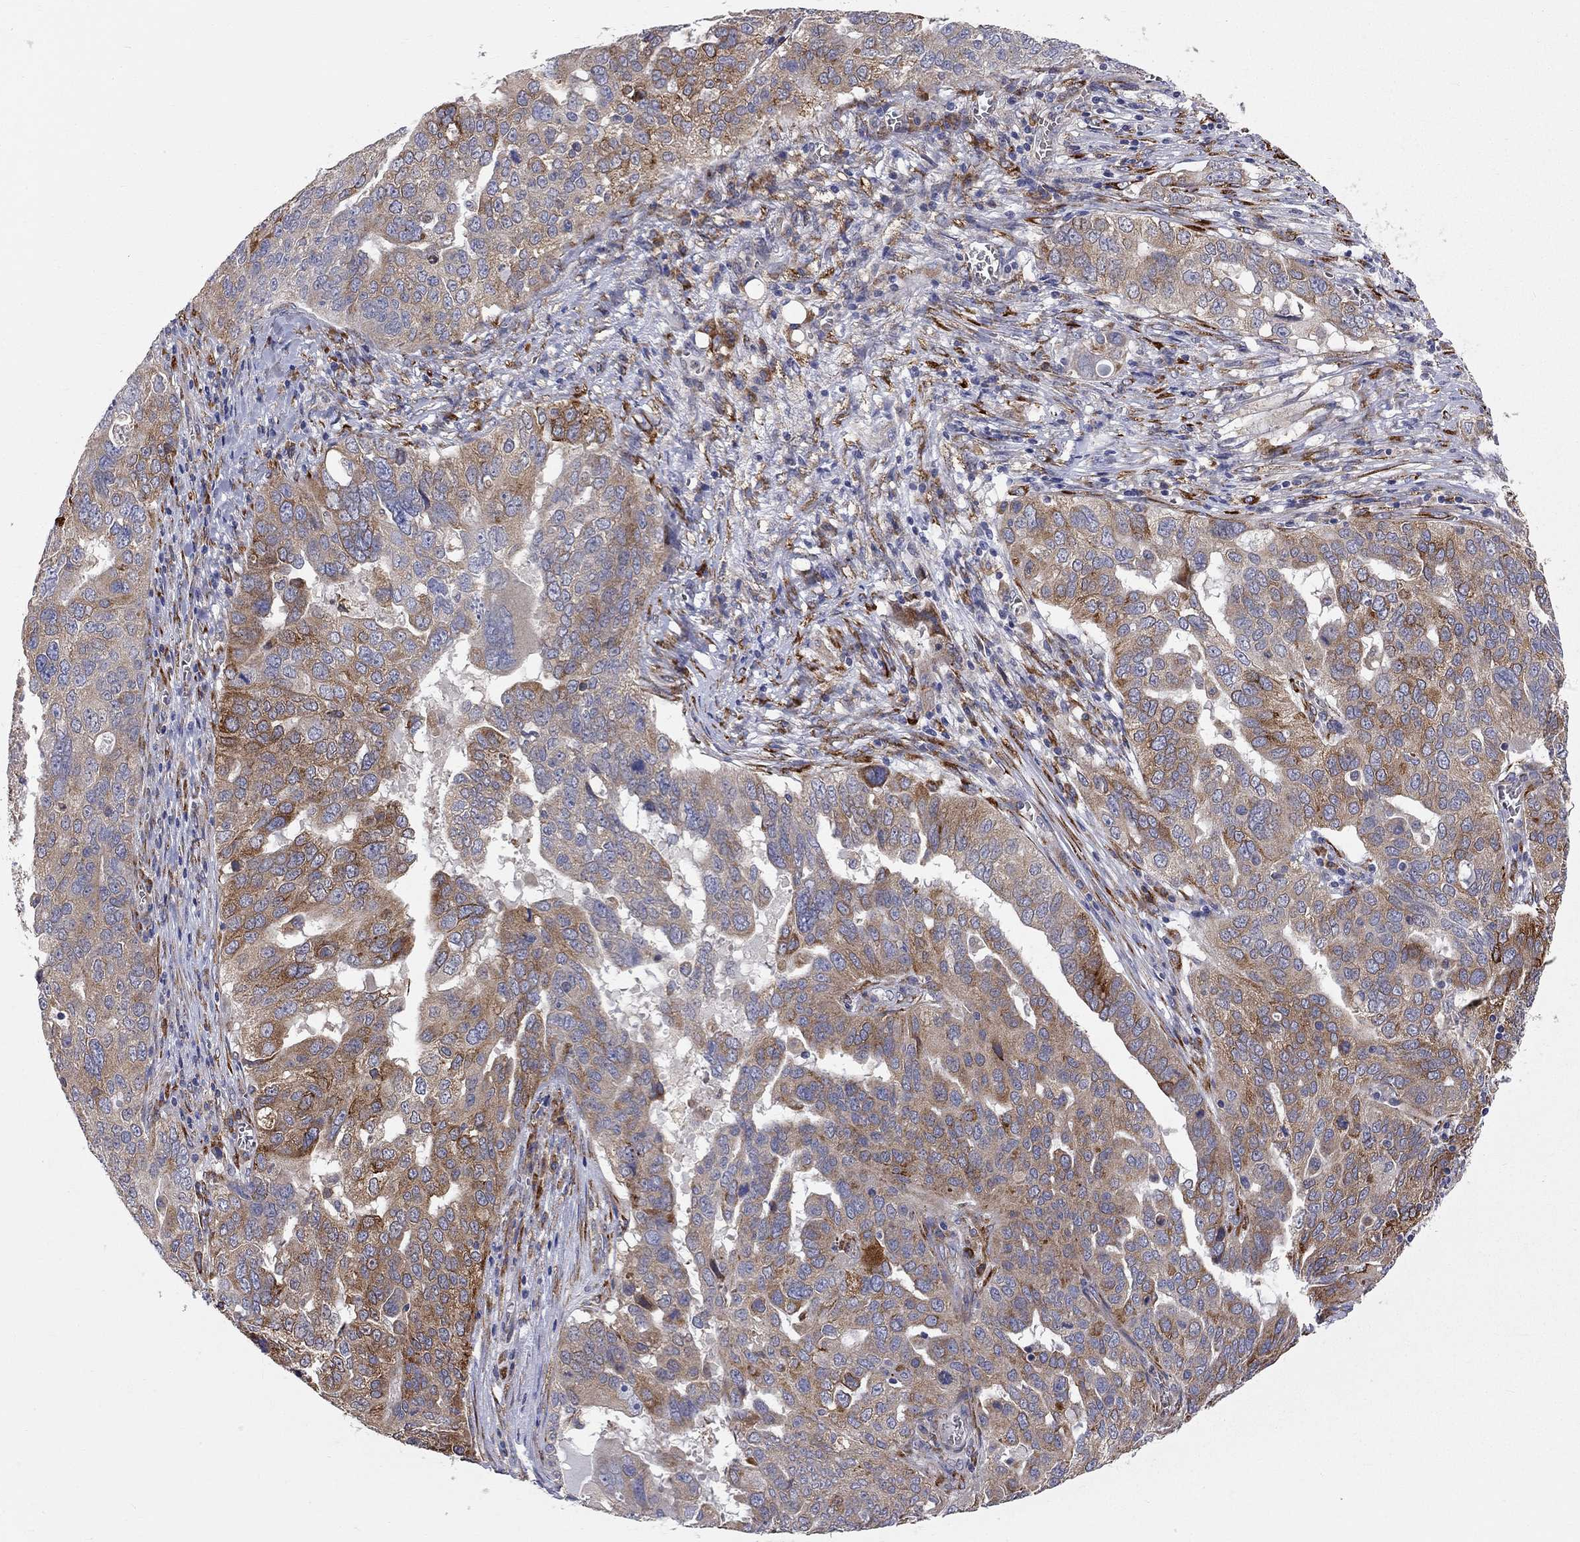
{"staining": {"intensity": "strong", "quantity": "<25%", "location": "cytoplasmic/membranous"}, "tissue": "ovarian cancer", "cell_type": "Tumor cells", "image_type": "cancer", "snomed": [{"axis": "morphology", "description": "Carcinoma, endometroid"}, {"axis": "topography", "description": "Soft tissue"}, {"axis": "topography", "description": "Ovary"}], "caption": "Strong cytoplasmic/membranous protein expression is present in approximately <25% of tumor cells in ovarian endometroid carcinoma.", "gene": "CASTOR1", "patient": {"sex": "female", "age": 52}}